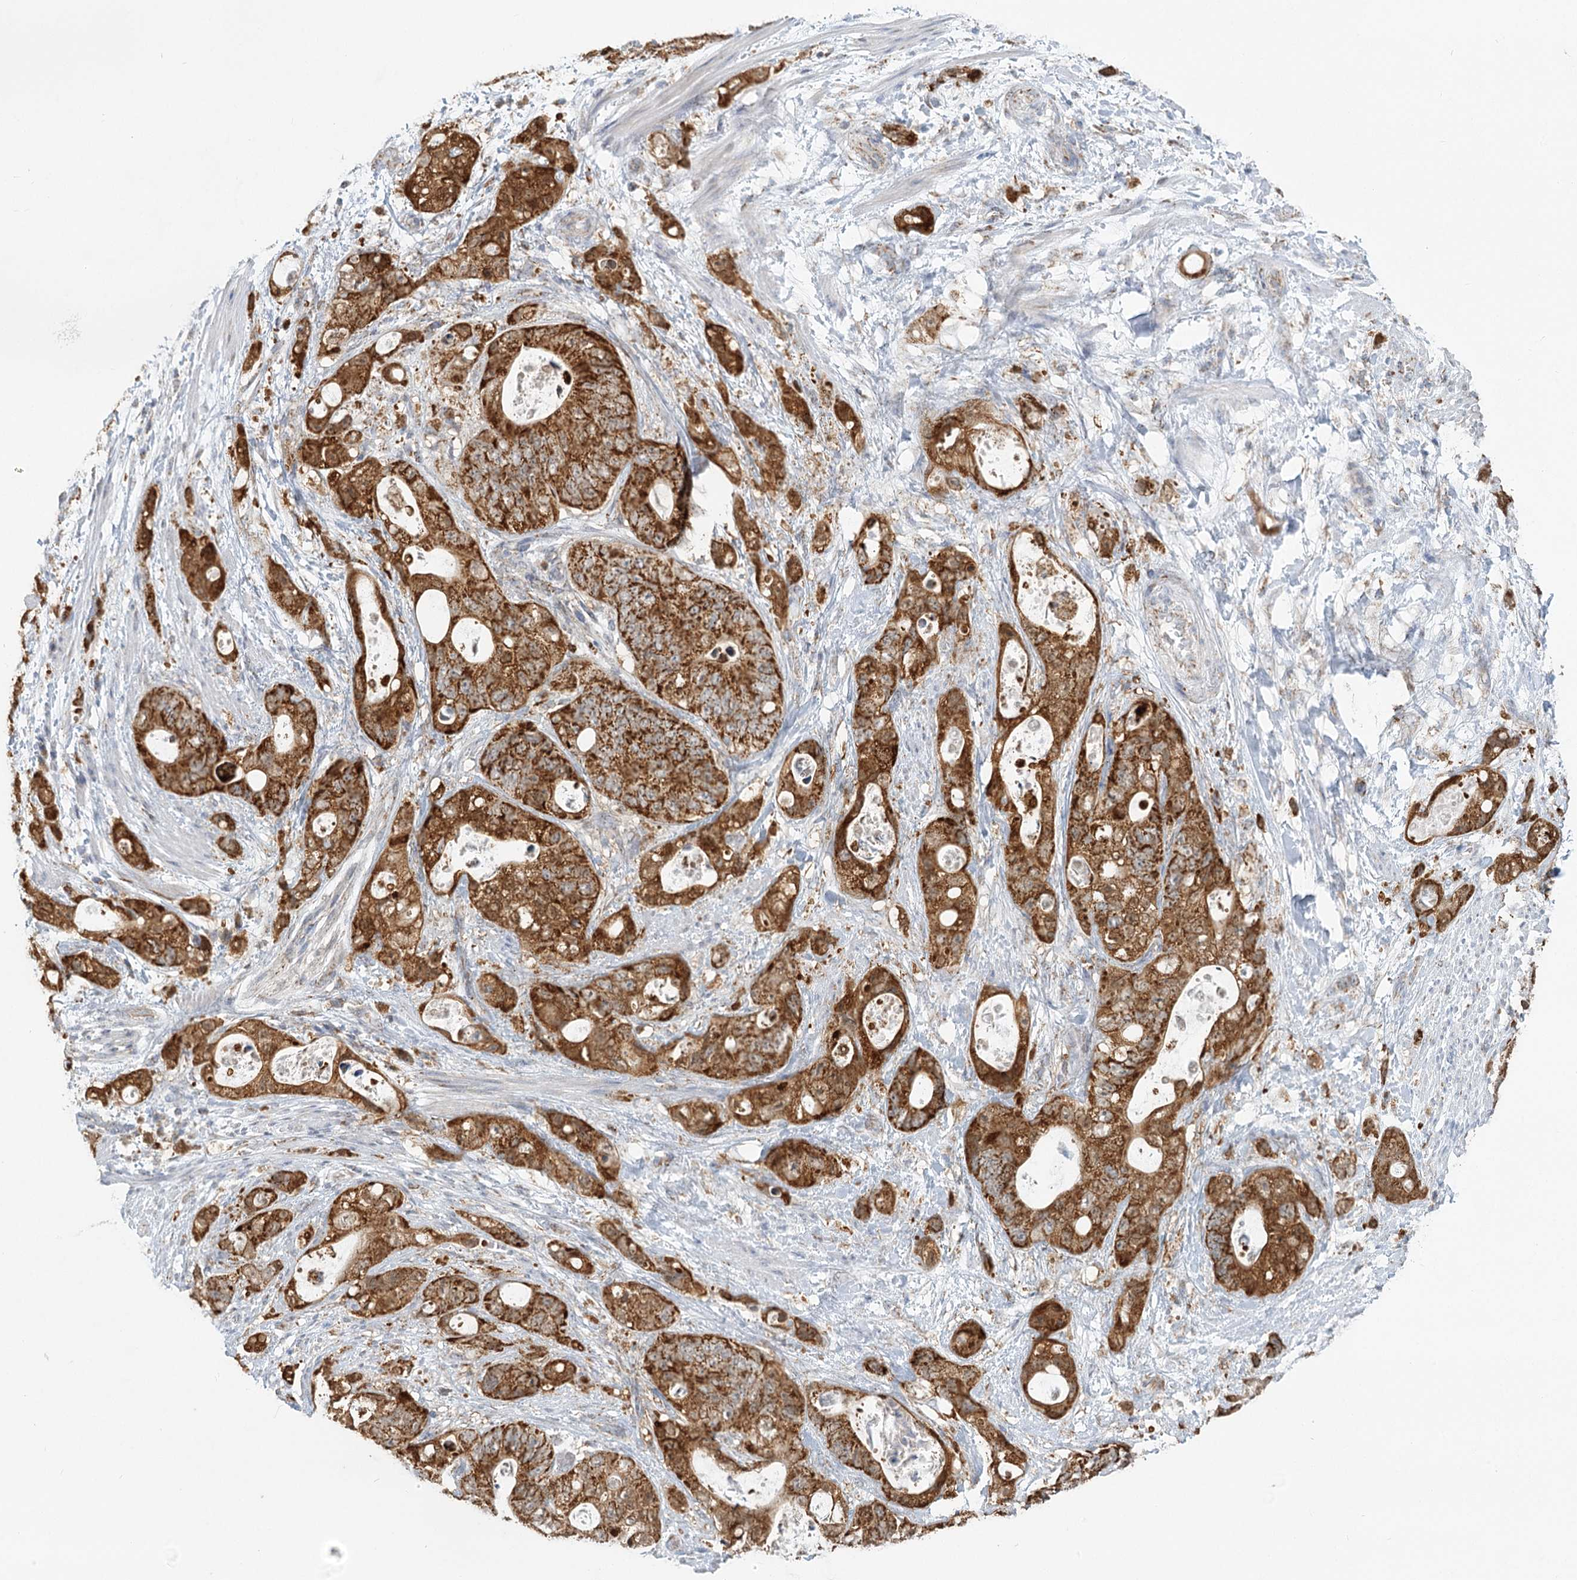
{"staining": {"intensity": "strong", "quantity": ">75%", "location": "cytoplasmic/membranous"}, "tissue": "stomach cancer", "cell_type": "Tumor cells", "image_type": "cancer", "snomed": [{"axis": "morphology", "description": "Adenocarcinoma, NOS"}, {"axis": "topography", "description": "Stomach"}], "caption": "An IHC photomicrograph of neoplastic tissue is shown. Protein staining in brown shows strong cytoplasmic/membranous positivity in stomach adenocarcinoma within tumor cells.", "gene": "TAS1R1", "patient": {"sex": "female", "age": 89}}